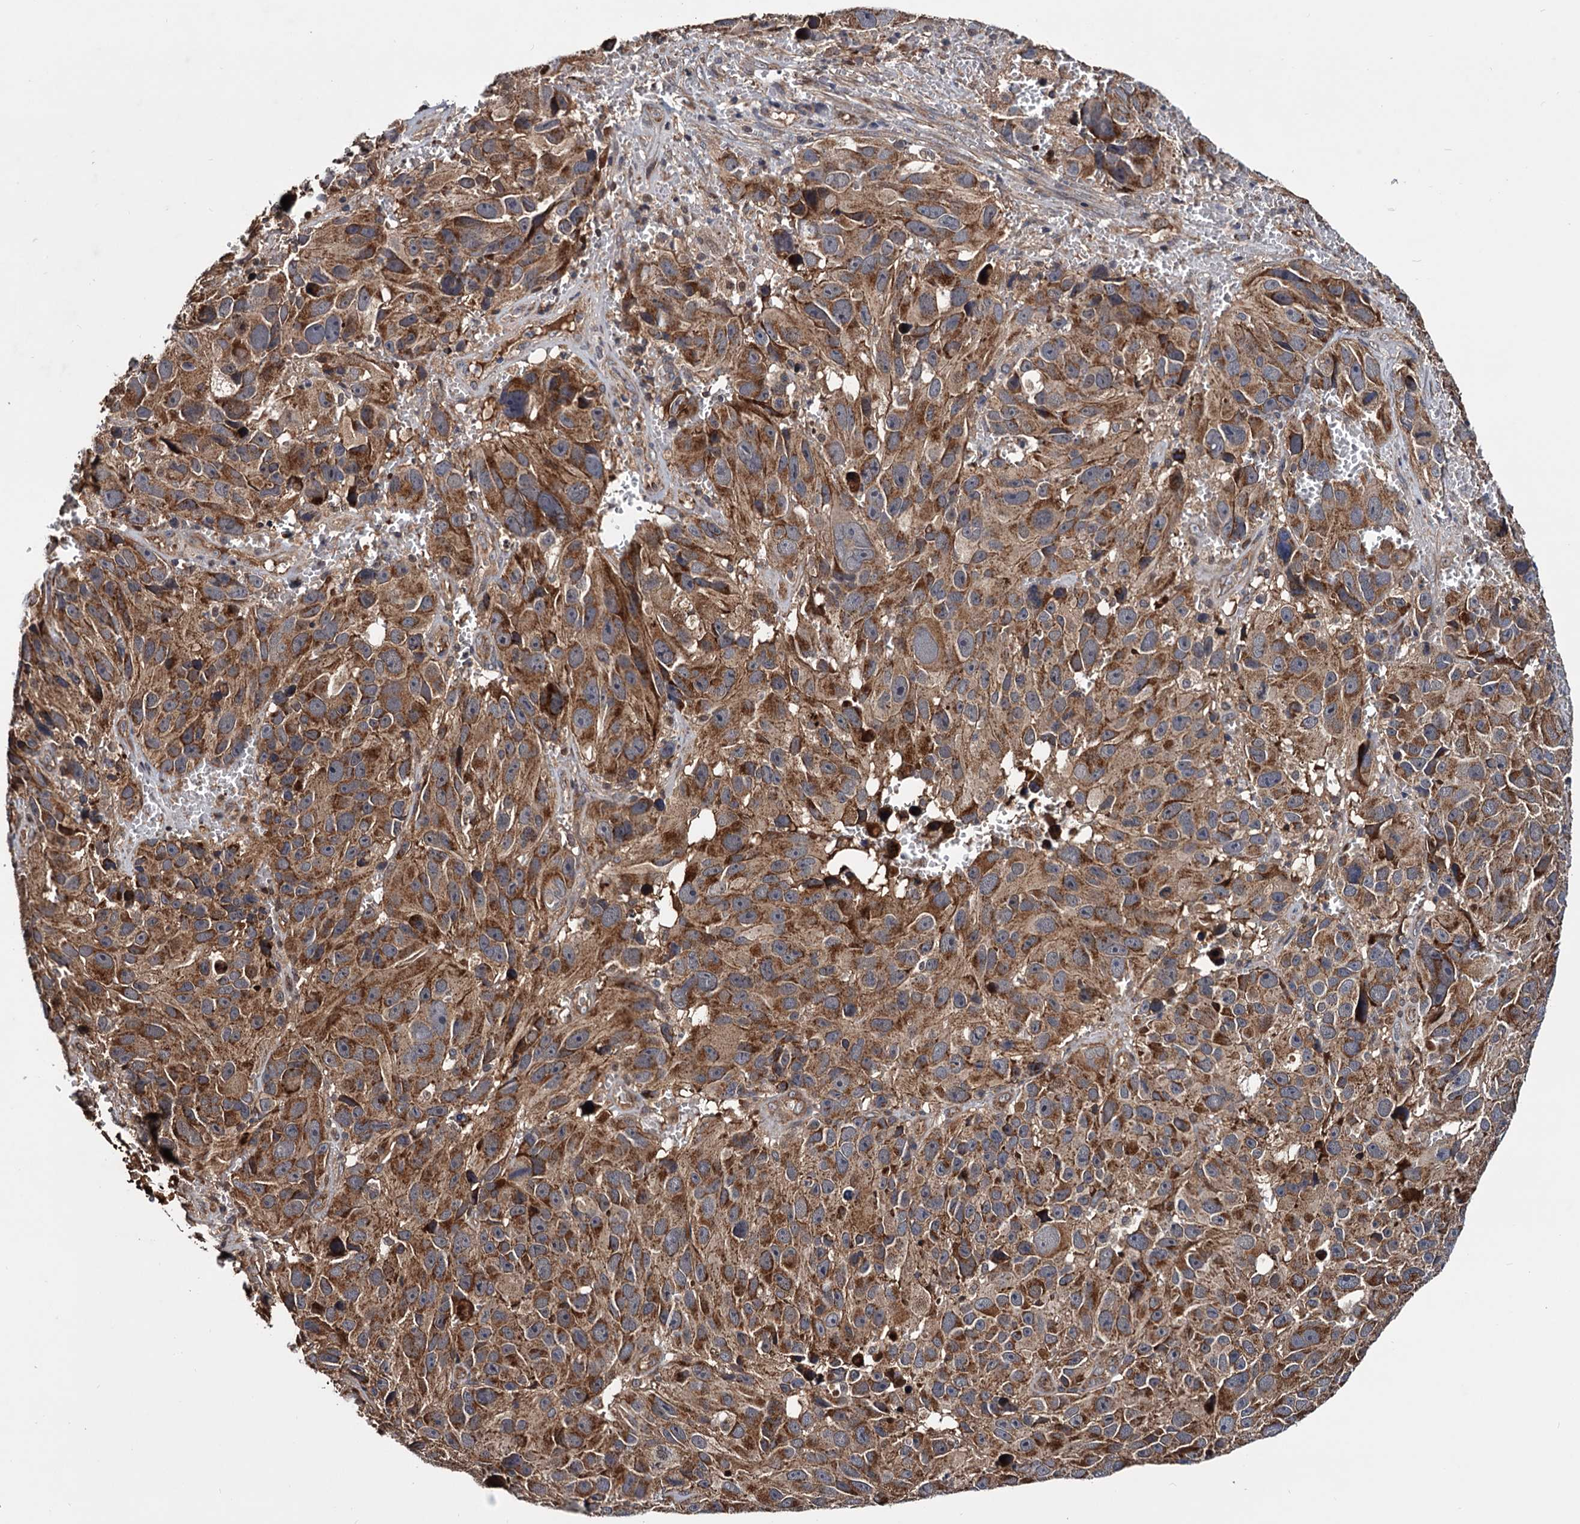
{"staining": {"intensity": "moderate", "quantity": ">75%", "location": "cytoplasmic/membranous"}, "tissue": "melanoma", "cell_type": "Tumor cells", "image_type": "cancer", "snomed": [{"axis": "morphology", "description": "Malignant melanoma, NOS"}, {"axis": "topography", "description": "Skin"}], "caption": "Protein staining exhibits moderate cytoplasmic/membranous positivity in approximately >75% of tumor cells in melanoma. The staining was performed using DAB to visualize the protein expression in brown, while the nuclei were stained in blue with hematoxylin (Magnification: 20x).", "gene": "MRPL42", "patient": {"sex": "male", "age": 84}}